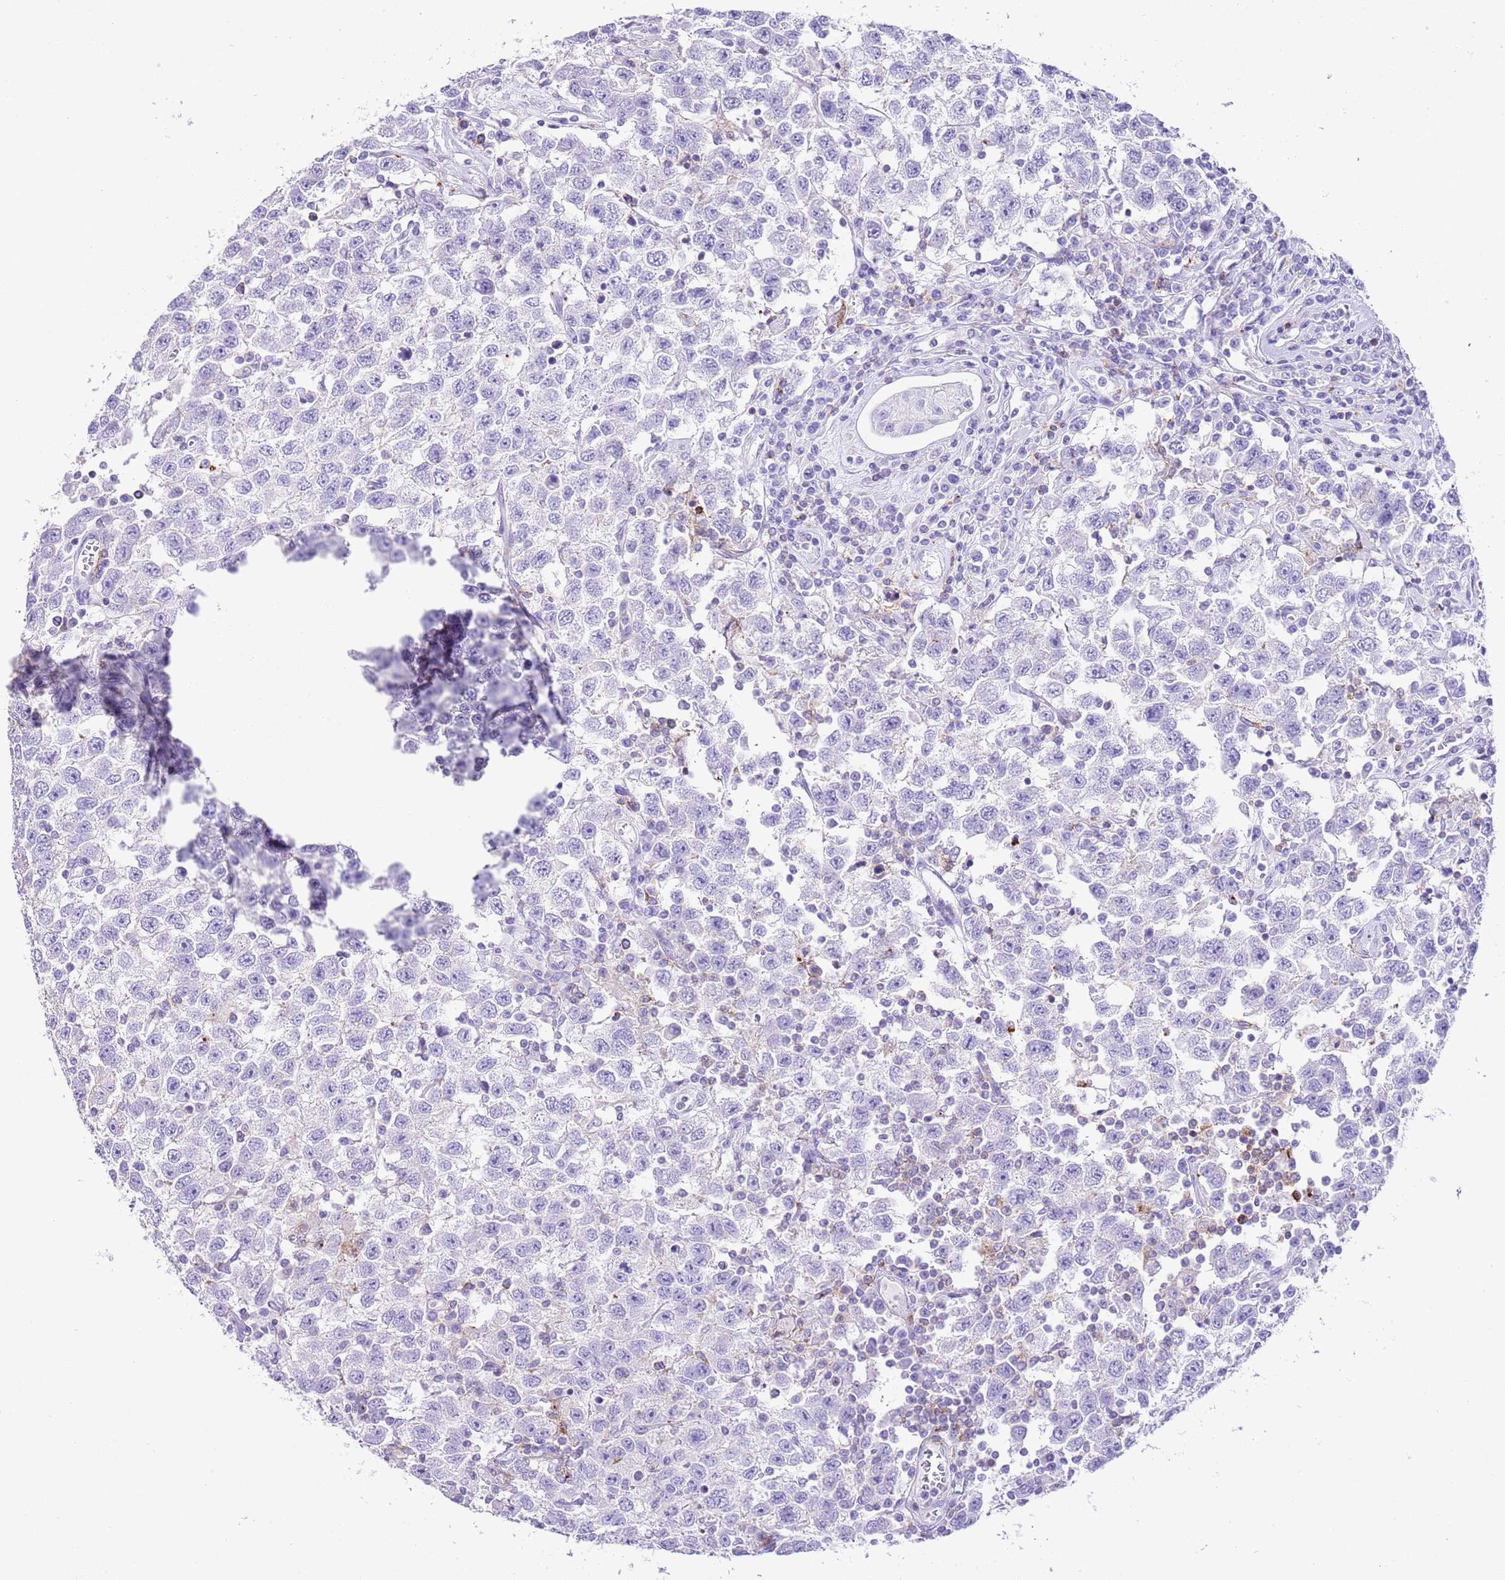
{"staining": {"intensity": "negative", "quantity": "none", "location": "none"}, "tissue": "testis cancer", "cell_type": "Tumor cells", "image_type": "cancer", "snomed": [{"axis": "morphology", "description": "Seminoma, NOS"}, {"axis": "topography", "description": "Testis"}], "caption": "There is no significant staining in tumor cells of seminoma (testis). The staining was performed using DAB to visualize the protein expression in brown, while the nuclei were stained in blue with hematoxylin (Magnification: 20x).", "gene": "ALDH3A1", "patient": {"sex": "male", "age": 41}}